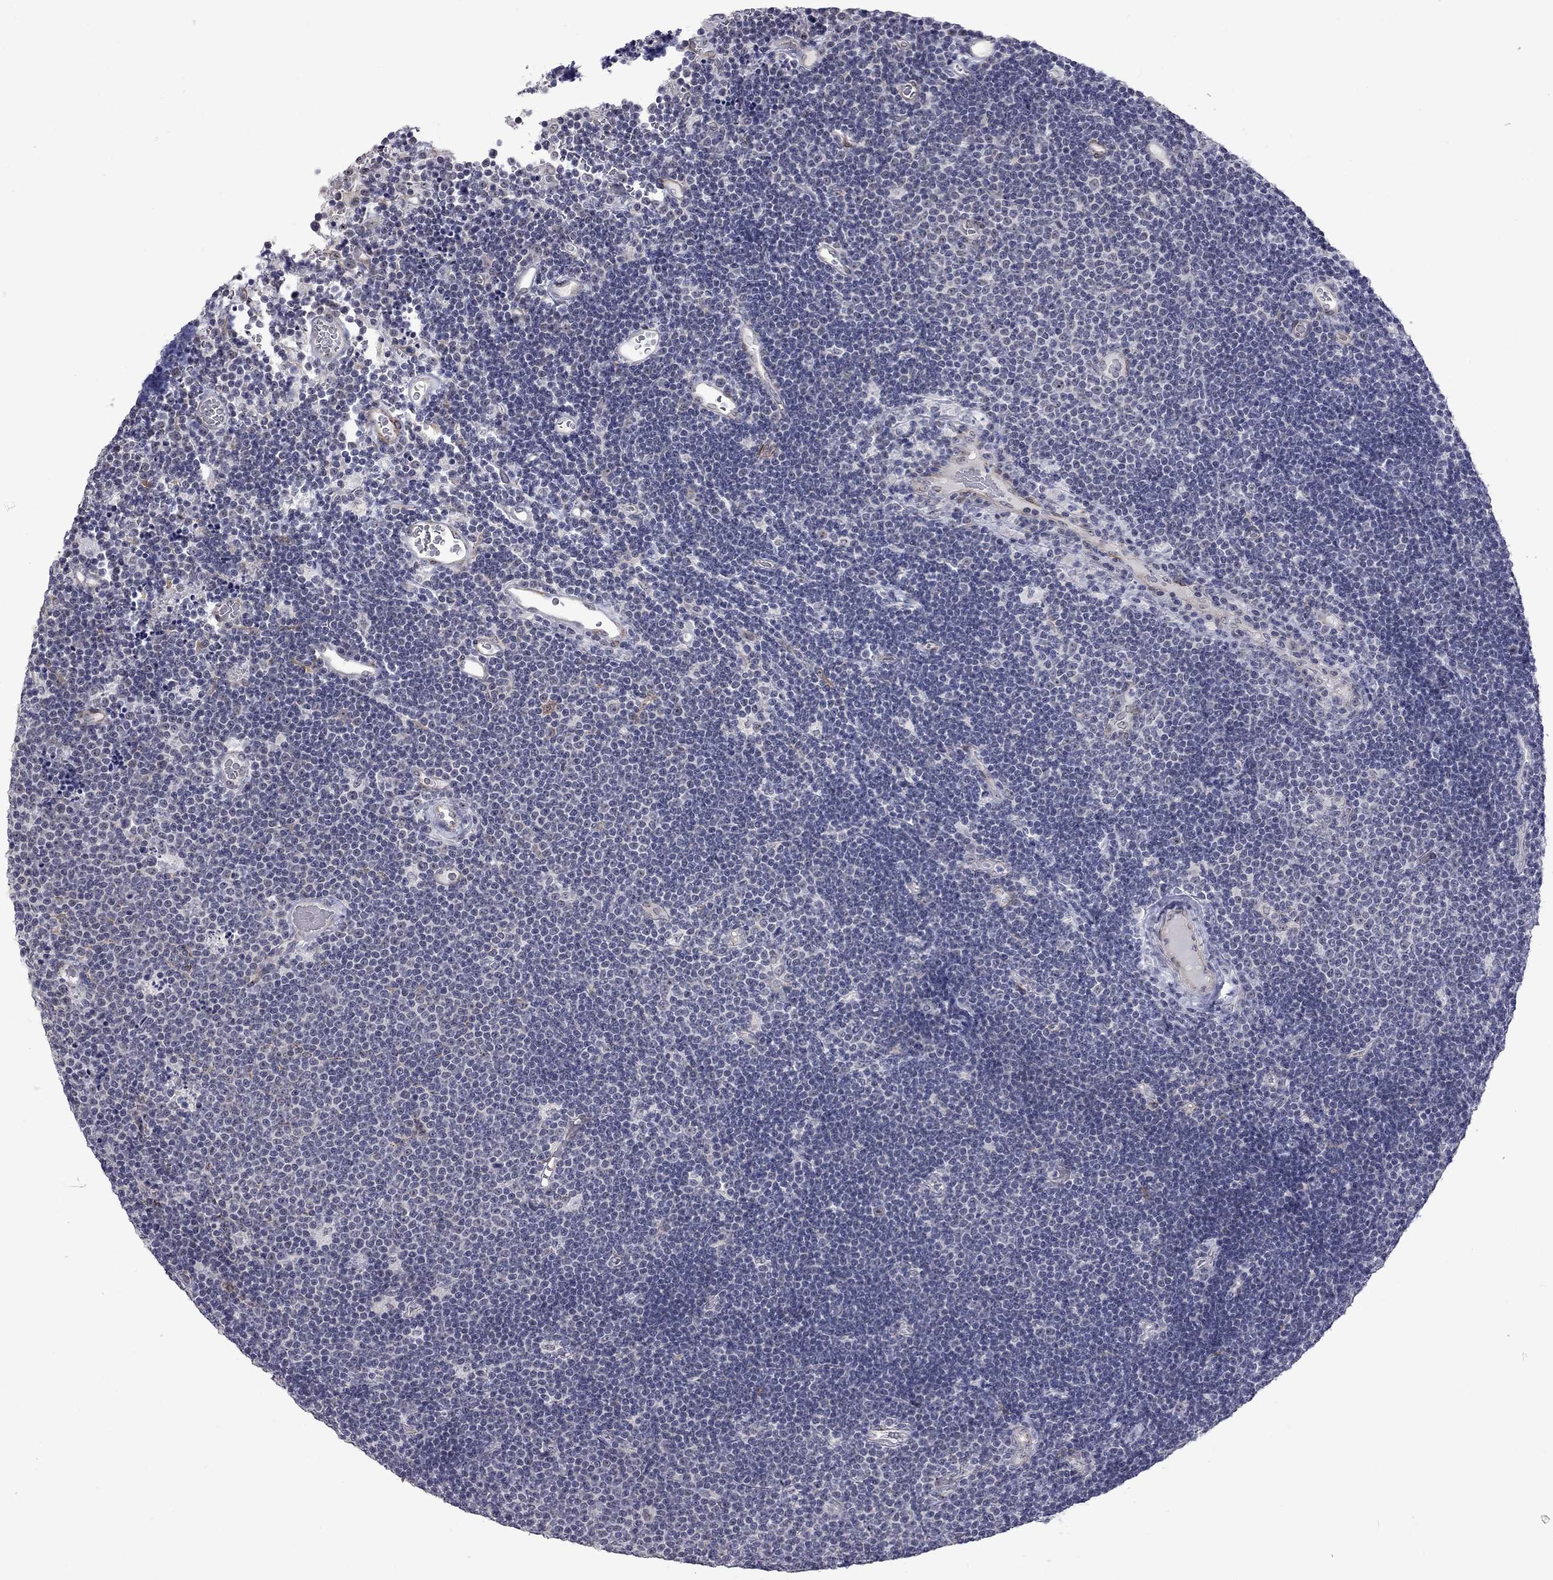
{"staining": {"intensity": "negative", "quantity": "none", "location": "none"}, "tissue": "lymphoma", "cell_type": "Tumor cells", "image_type": "cancer", "snomed": [{"axis": "morphology", "description": "Malignant lymphoma, non-Hodgkin's type, Low grade"}, {"axis": "topography", "description": "Brain"}], "caption": "This photomicrograph is of malignant lymphoma, non-Hodgkin's type (low-grade) stained with immunohistochemistry to label a protein in brown with the nuclei are counter-stained blue. There is no positivity in tumor cells. (DAB immunohistochemistry (IHC) visualized using brightfield microscopy, high magnification).", "gene": "GSG1L", "patient": {"sex": "female", "age": 66}}